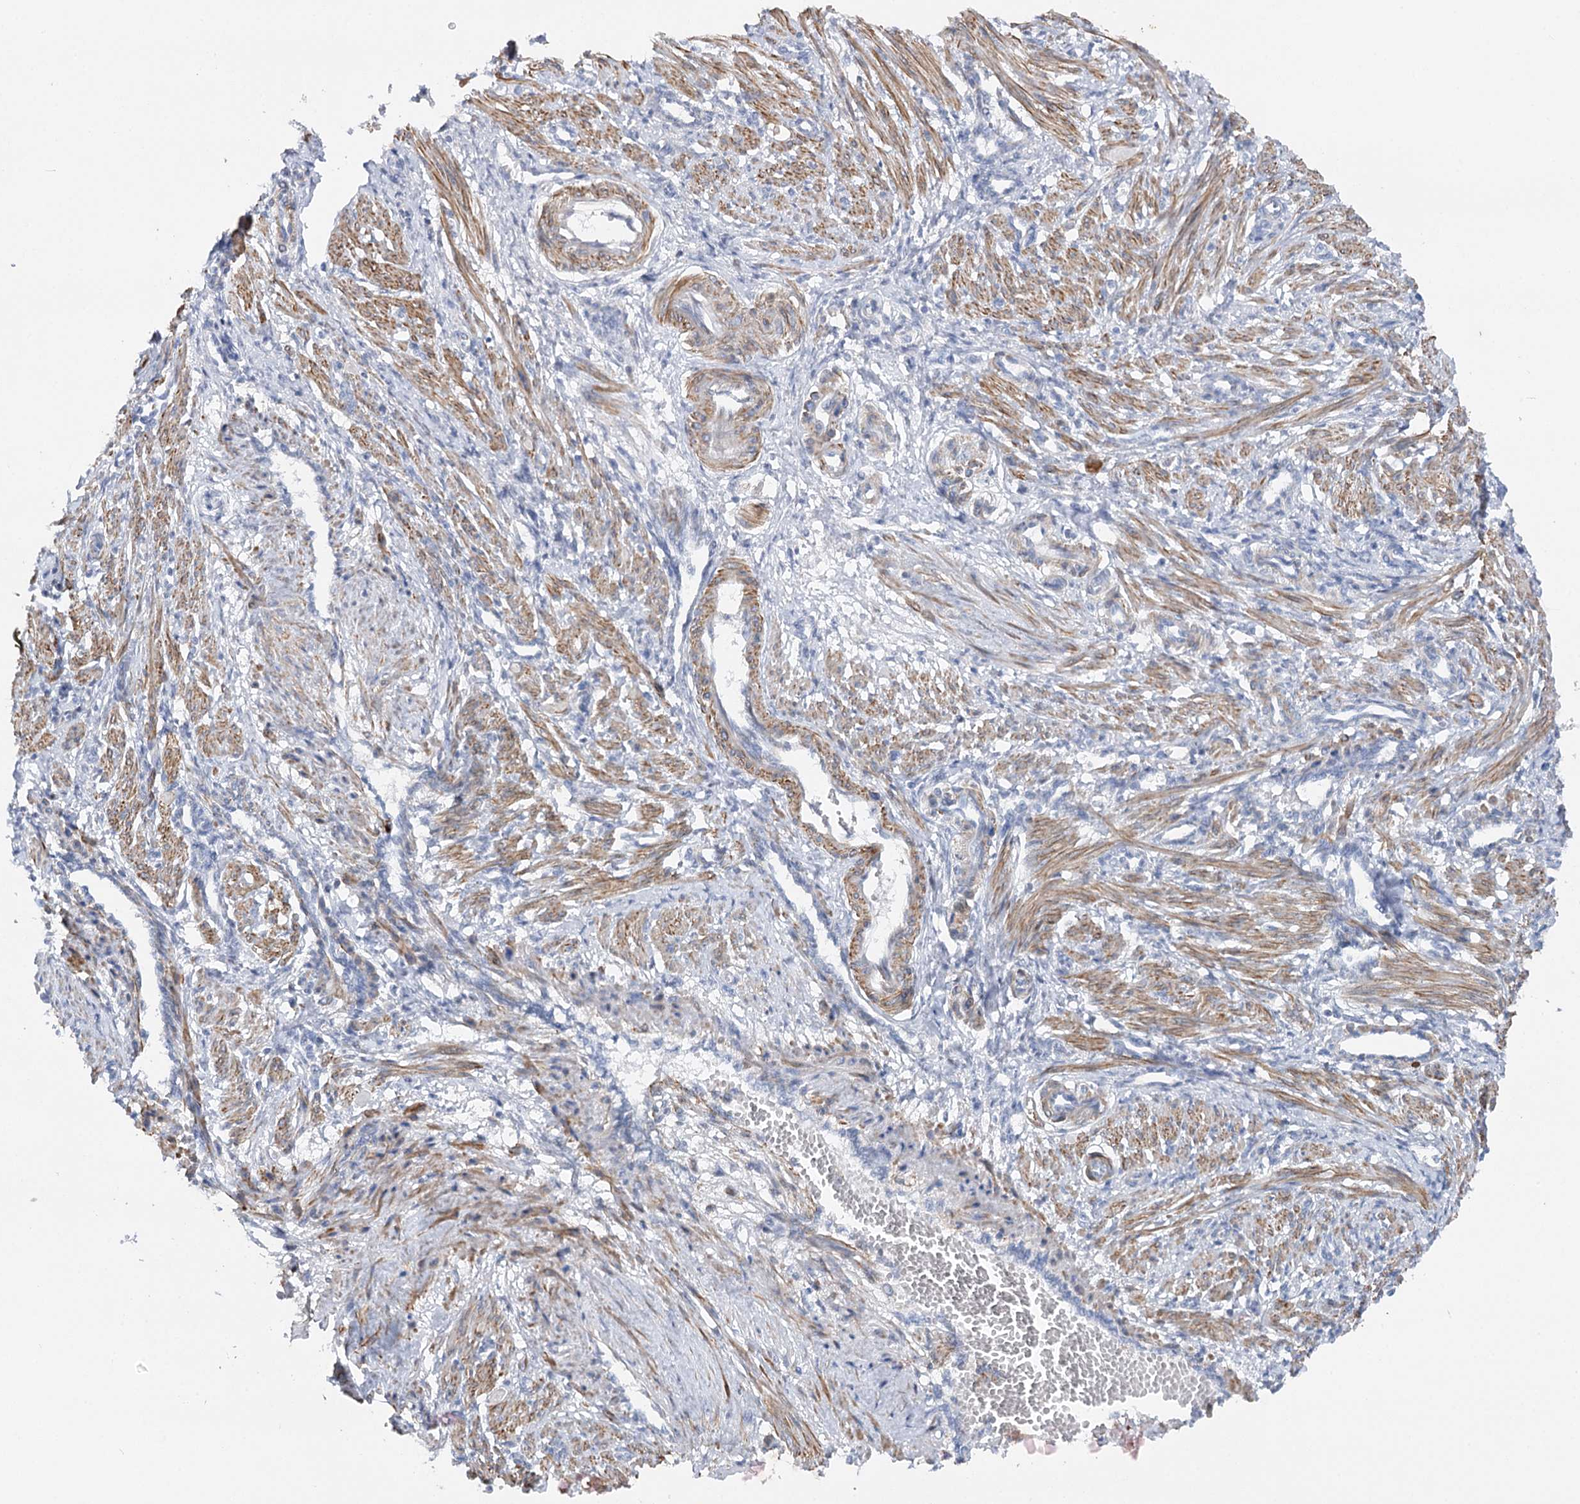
{"staining": {"intensity": "moderate", "quantity": ">75%", "location": "cytoplasmic/membranous"}, "tissue": "smooth muscle", "cell_type": "Smooth muscle cells", "image_type": "normal", "snomed": [{"axis": "morphology", "description": "Normal tissue, NOS"}, {"axis": "topography", "description": "Endometrium"}], "caption": "Smooth muscle cells demonstrate moderate cytoplasmic/membranous positivity in approximately >75% of cells in normal smooth muscle. The staining was performed using DAB (3,3'-diaminobenzidine), with brown indicating positive protein expression. Nuclei are stained blue with hematoxylin.", "gene": "AGXT2", "patient": {"sex": "female", "age": 33}}